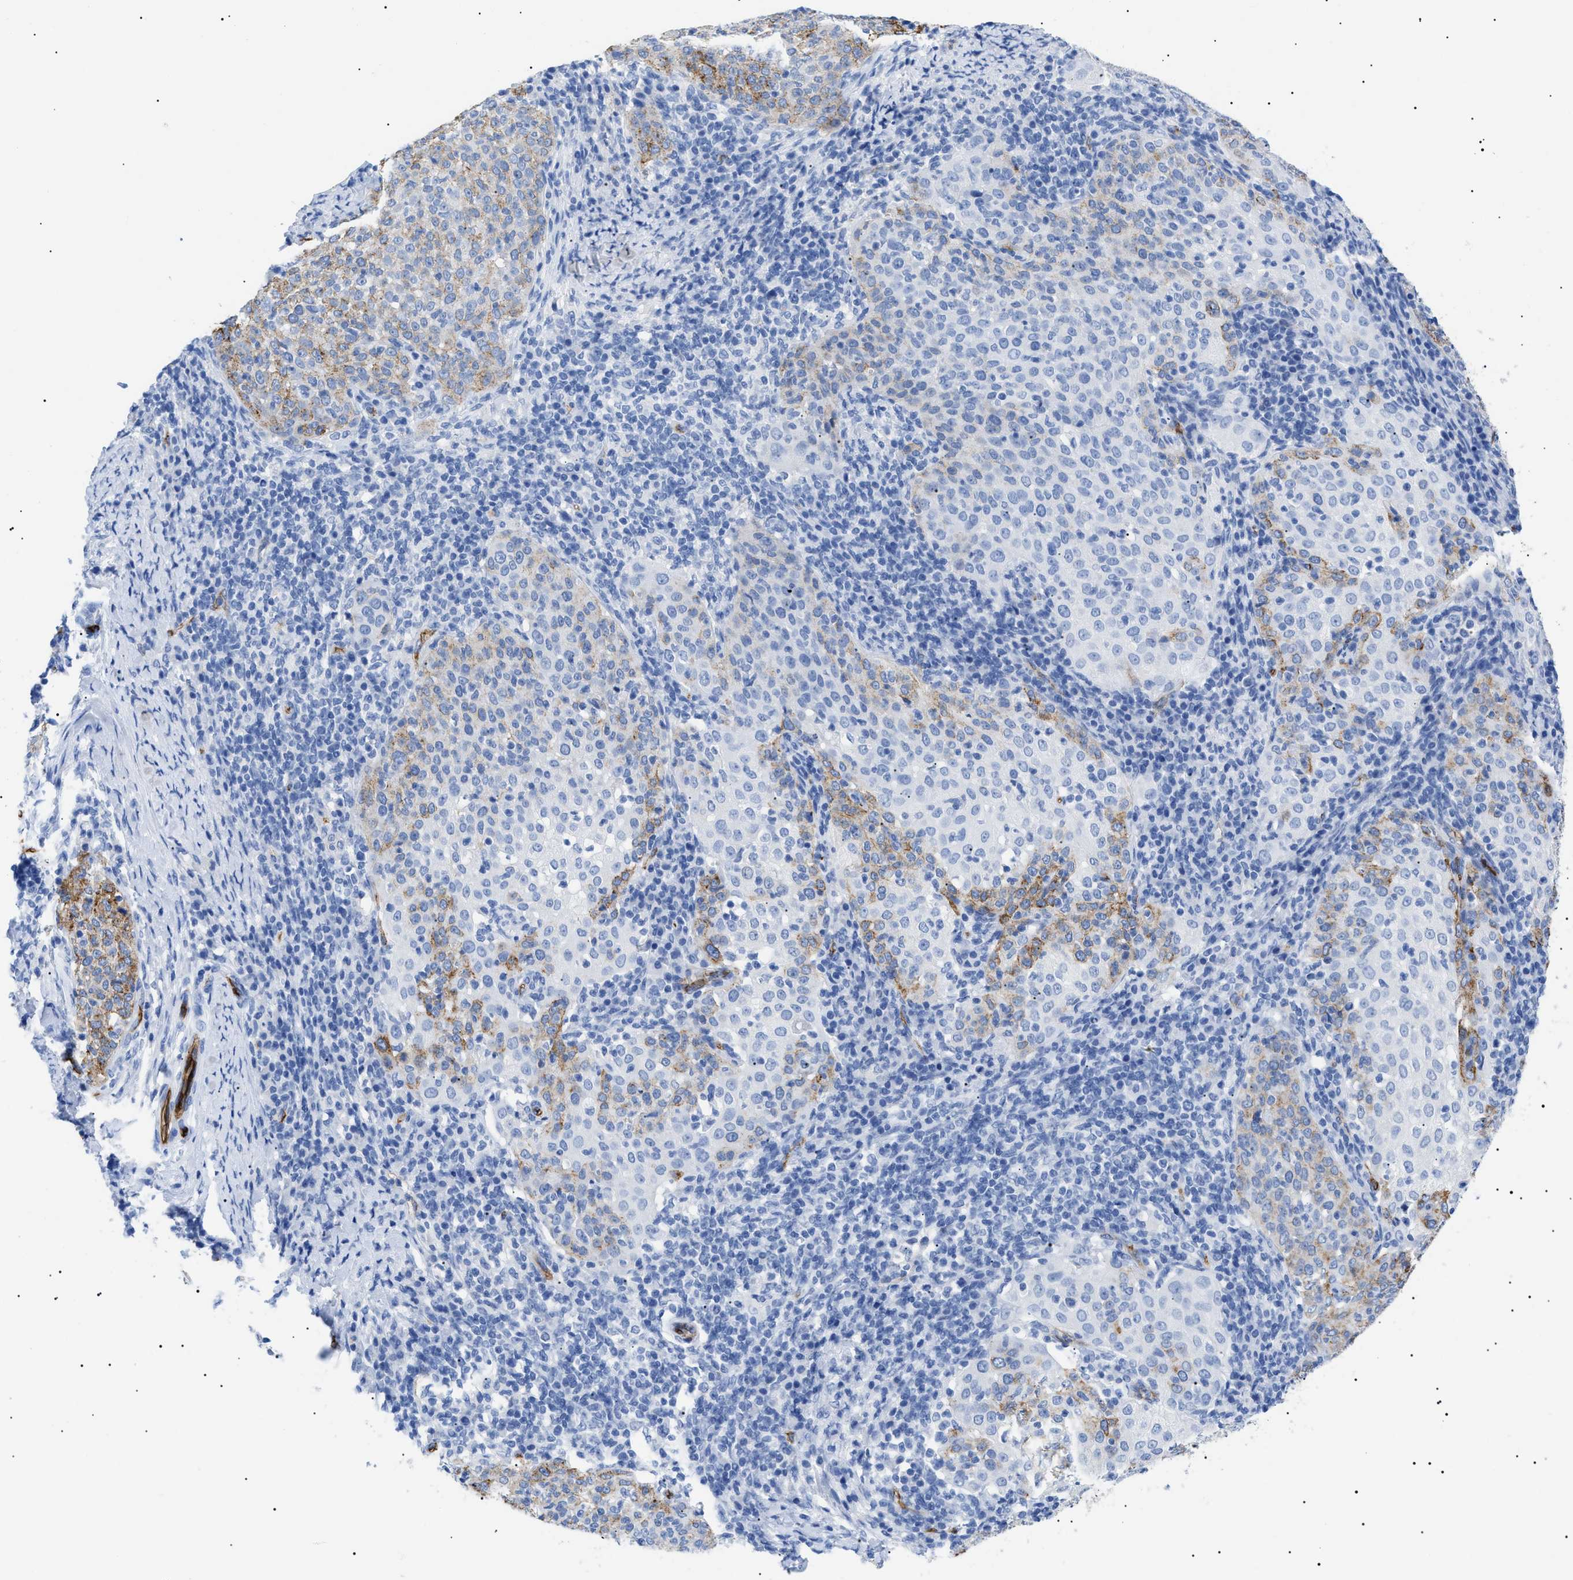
{"staining": {"intensity": "weak", "quantity": "25%-75%", "location": "cytoplasmic/membranous"}, "tissue": "cervical cancer", "cell_type": "Tumor cells", "image_type": "cancer", "snomed": [{"axis": "morphology", "description": "Squamous cell carcinoma, NOS"}, {"axis": "topography", "description": "Cervix"}], "caption": "This histopathology image shows immunohistochemistry staining of human cervical cancer, with low weak cytoplasmic/membranous expression in about 25%-75% of tumor cells.", "gene": "PODXL", "patient": {"sex": "female", "age": 51}}